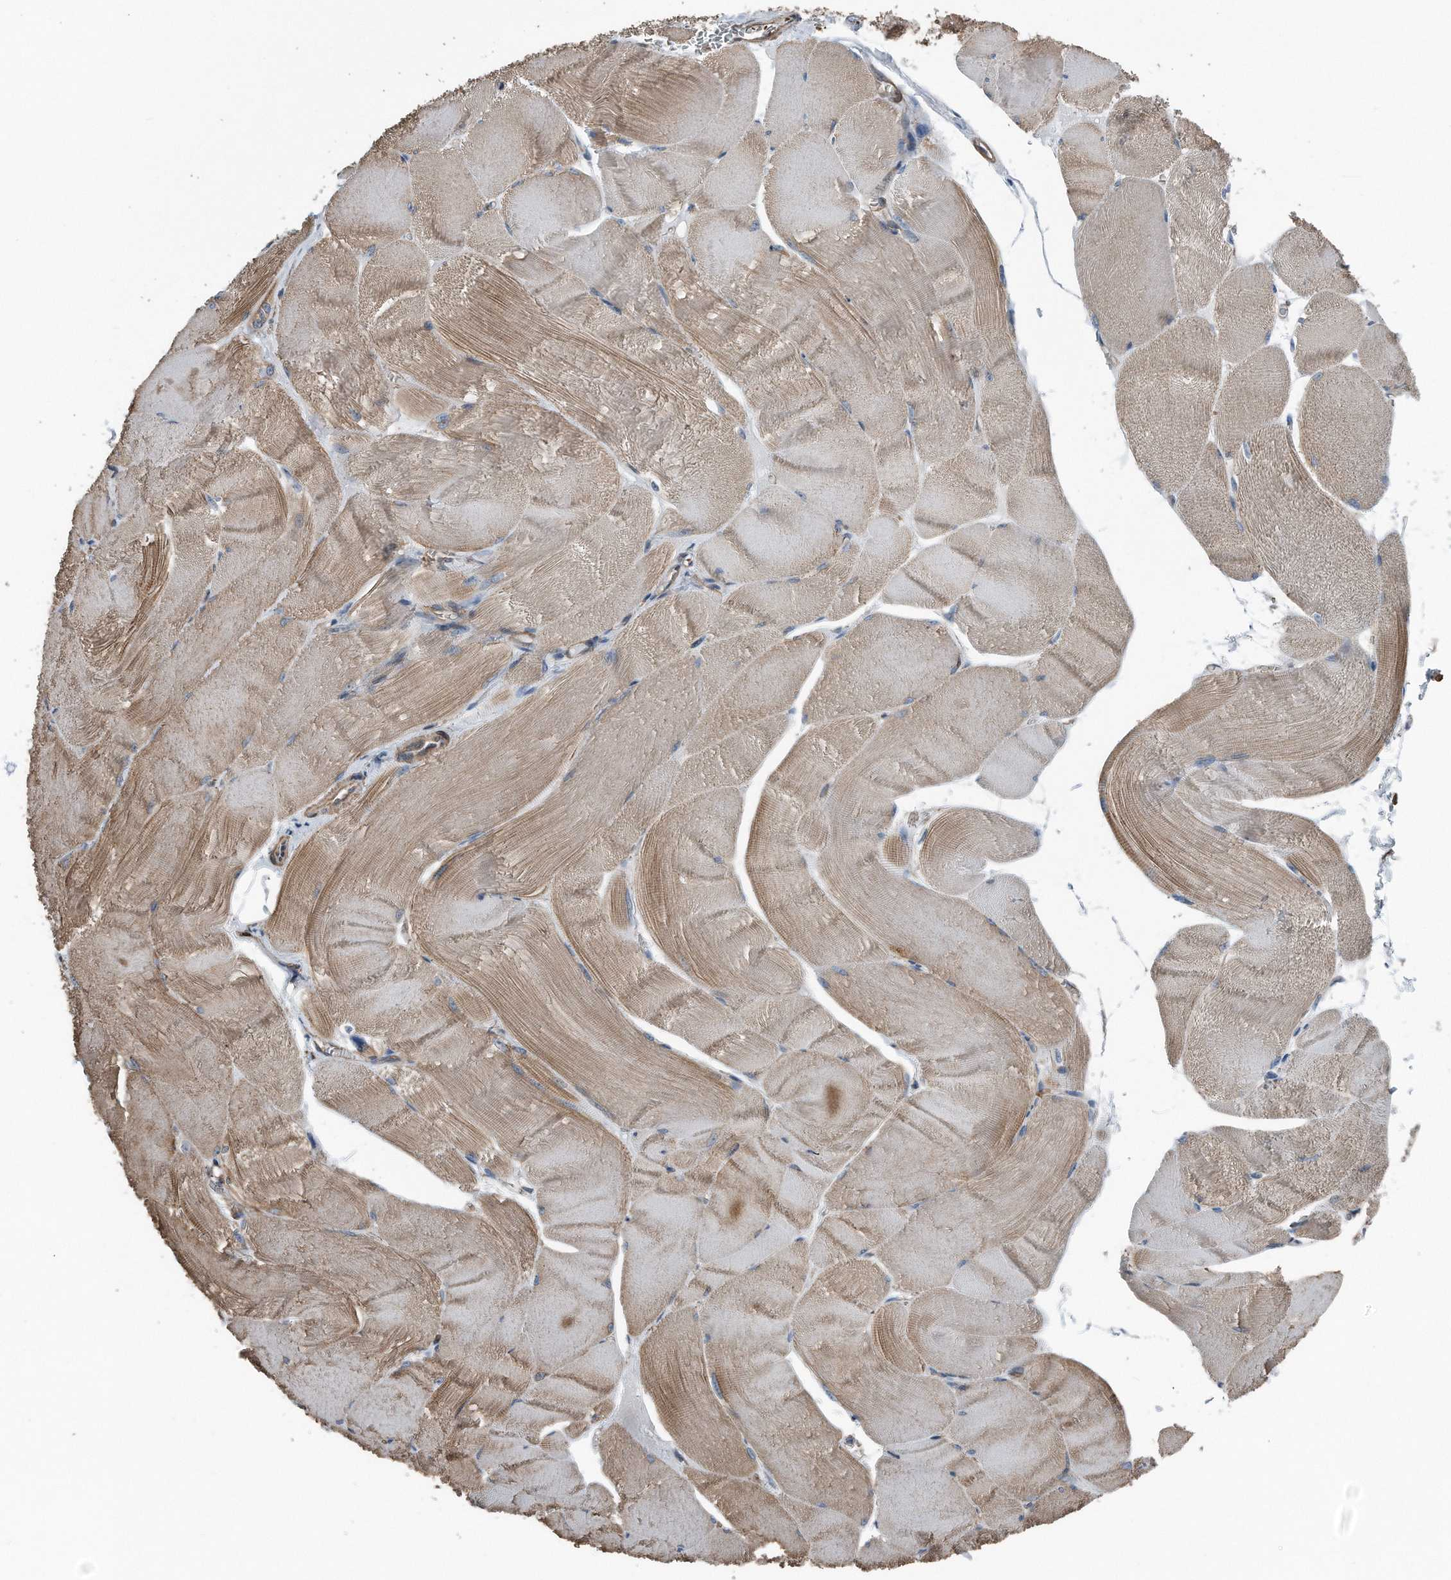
{"staining": {"intensity": "moderate", "quantity": "<25%", "location": "cytoplasmic/membranous"}, "tissue": "skeletal muscle", "cell_type": "Myocytes", "image_type": "normal", "snomed": [{"axis": "morphology", "description": "Normal tissue, NOS"}, {"axis": "morphology", "description": "Basal cell carcinoma"}, {"axis": "topography", "description": "Skeletal muscle"}], "caption": "A photomicrograph showing moderate cytoplasmic/membranous staining in about <25% of myocytes in benign skeletal muscle, as visualized by brown immunohistochemical staining.", "gene": "RSPO3", "patient": {"sex": "female", "age": 64}}